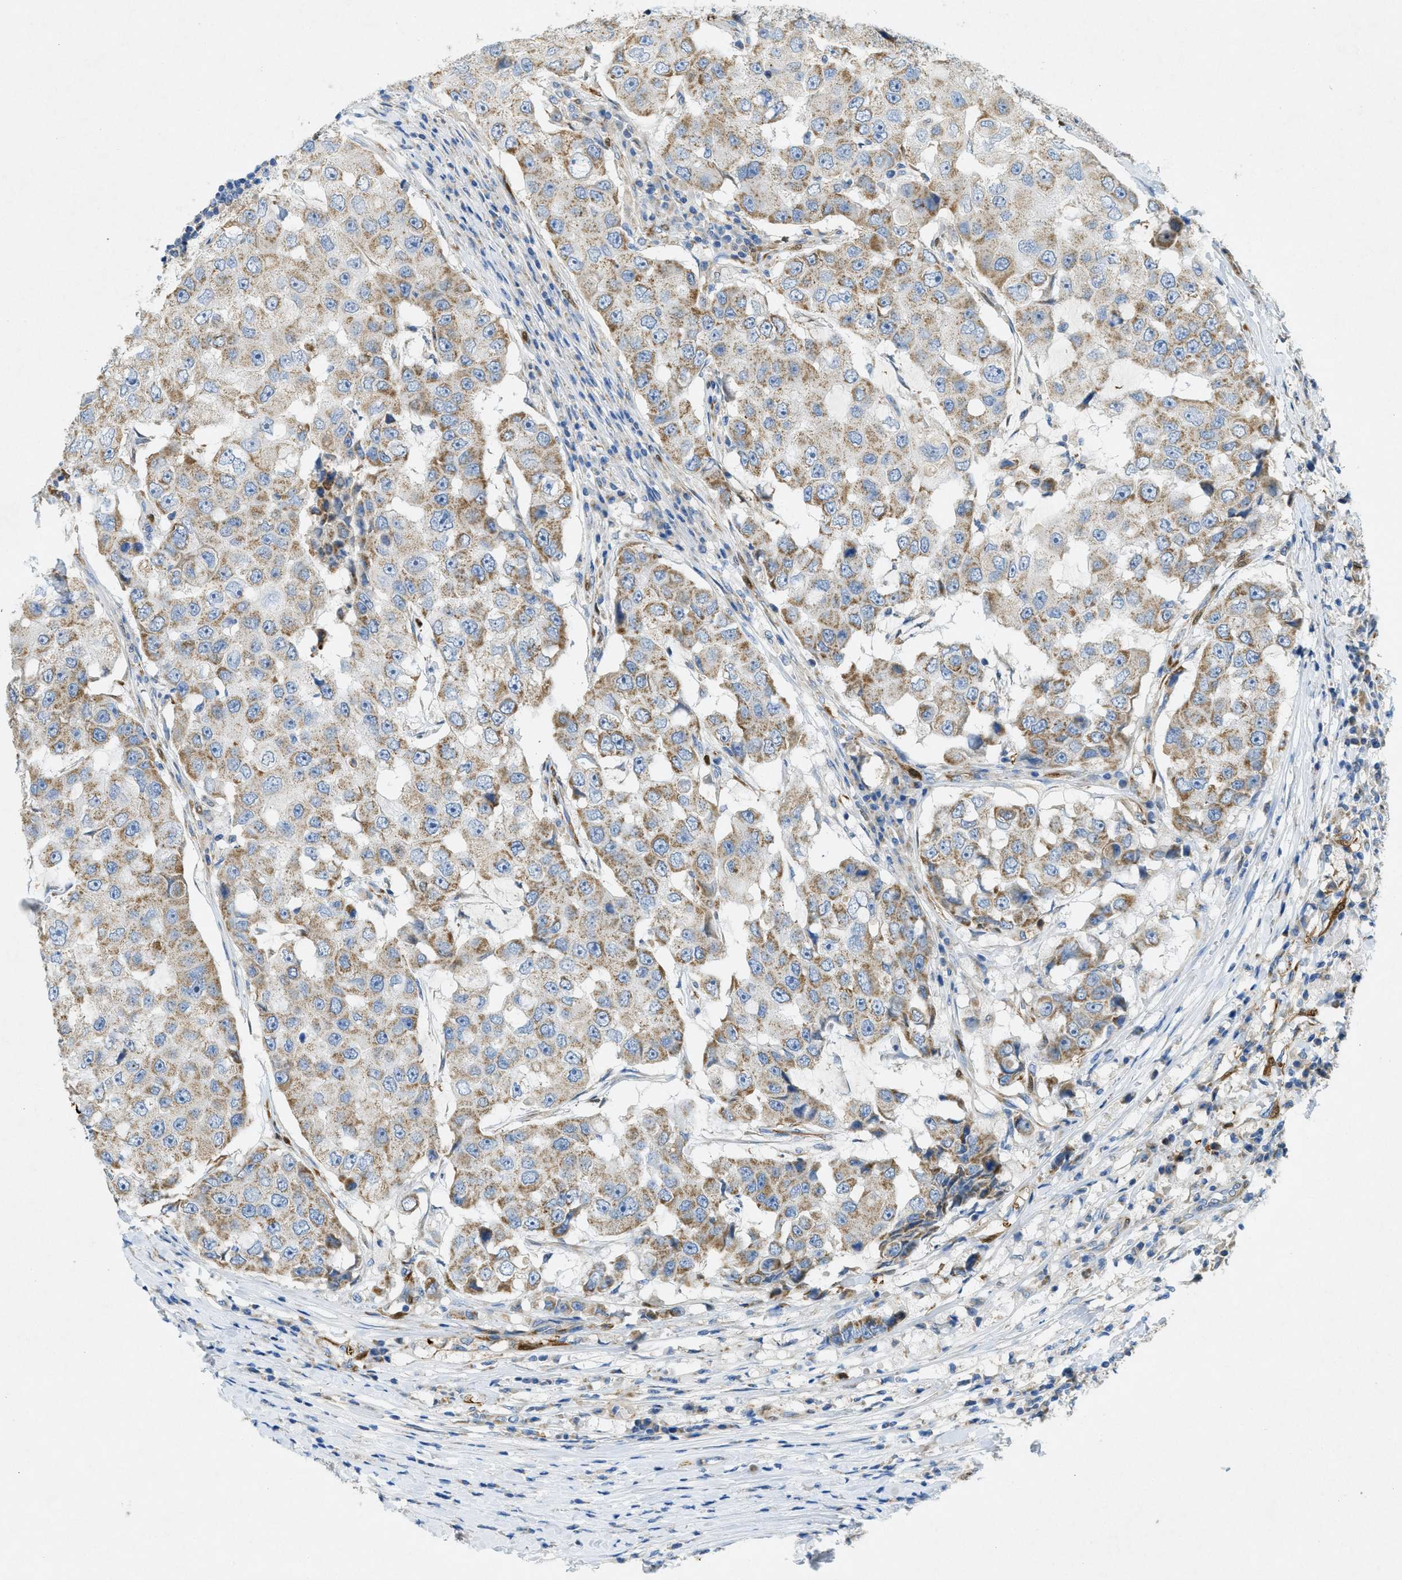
{"staining": {"intensity": "moderate", "quantity": "25%-75%", "location": "cytoplasmic/membranous"}, "tissue": "breast cancer", "cell_type": "Tumor cells", "image_type": "cancer", "snomed": [{"axis": "morphology", "description": "Duct carcinoma"}, {"axis": "topography", "description": "Breast"}], "caption": "Immunohistochemical staining of human breast cancer (intraductal carcinoma) demonstrates medium levels of moderate cytoplasmic/membranous protein expression in about 25%-75% of tumor cells.", "gene": "CYGB", "patient": {"sex": "female", "age": 27}}